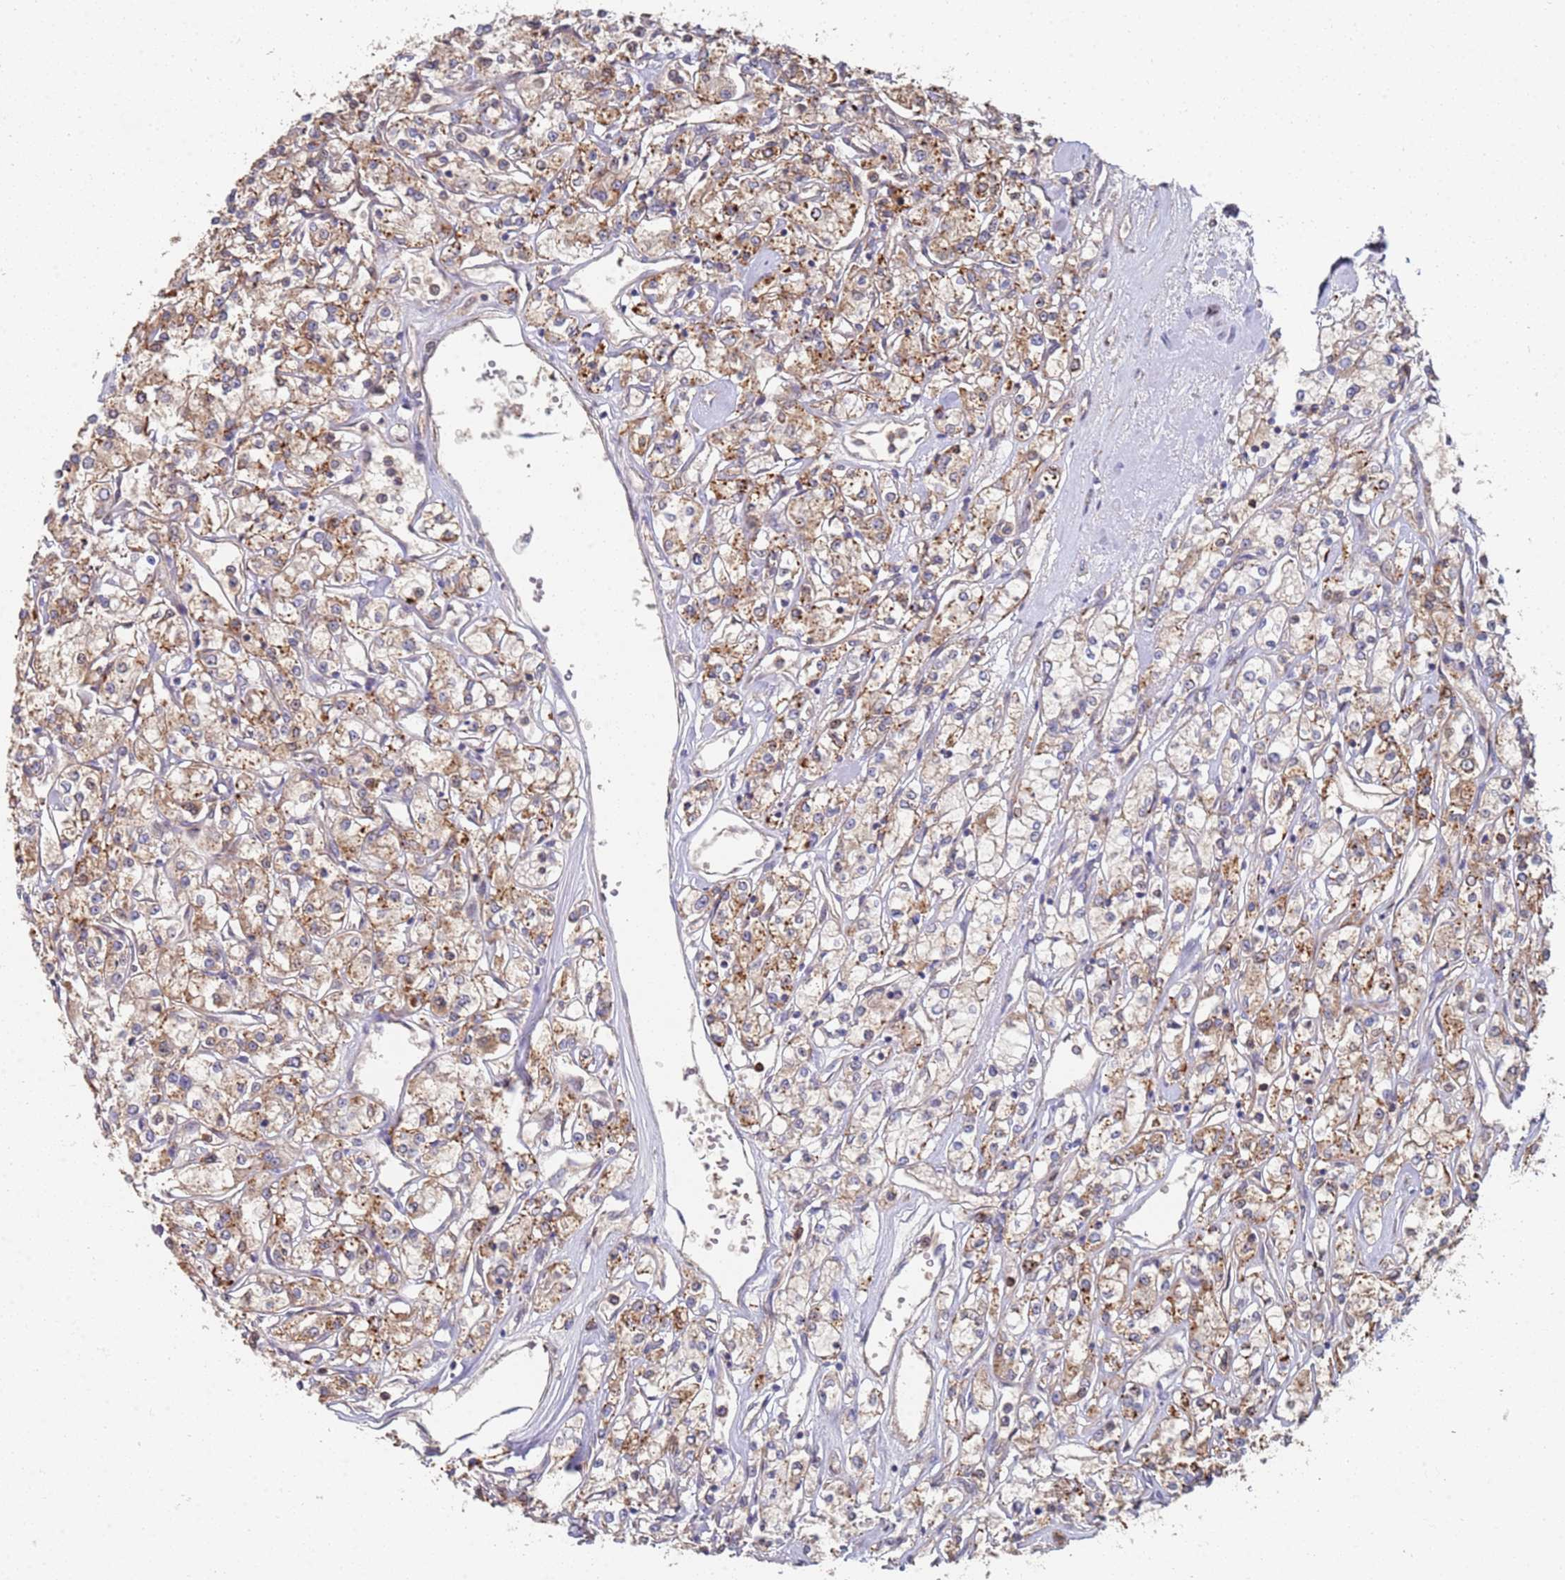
{"staining": {"intensity": "moderate", "quantity": "25%-75%", "location": "cytoplasmic/membranous"}, "tissue": "renal cancer", "cell_type": "Tumor cells", "image_type": "cancer", "snomed": [{"axis": "morphology", "description": "Adenocarcinoma, NOS"}, {"axis": "topography", "description": "Kidney"}], "caption": "The histopathology image reveals immunohistochemical staining of adenocarcinoma (renal). There is moderate cytoplasmic/membranous staining is present in about 25%-75% of tumor cells.", "gene": "ABCB6", "patient": {"sex": "female", "age": 59}}